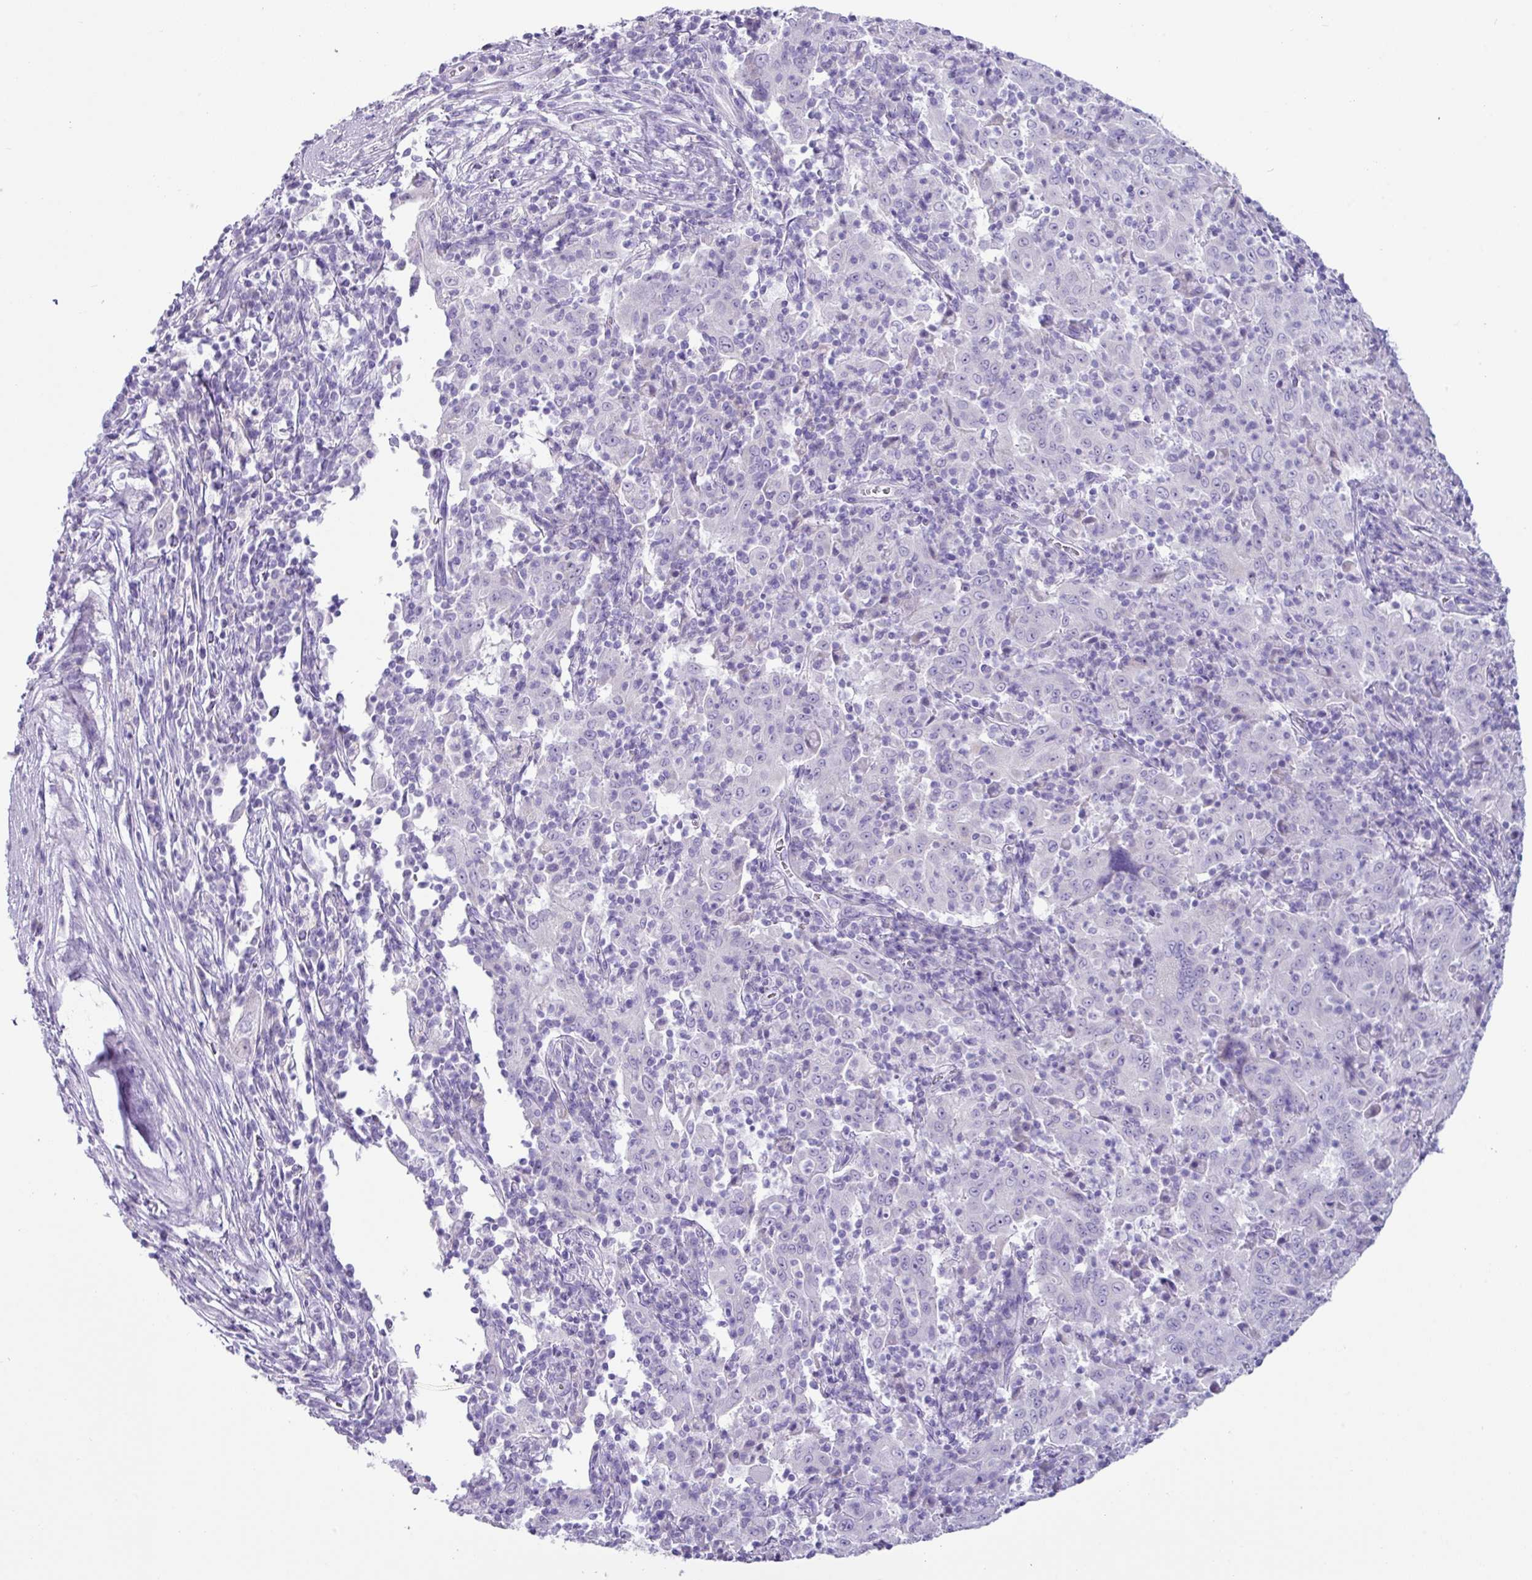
{"staining": {"intensity": "negative", "quantity": "none", "location": "none"}, "tissue": "pancreatic cancer", "cell_type": "Tumor cells", "image_type": "cancer", "snomed": [{"axis": "morphology", "description": "Adenocarcinoma, NOS"}, {"axis": "topography", "description": "Pancreas"}], "caption": "High power microscopy histopathology image of an immunohistochemistry (IHC) image of pancreatic cancer, revealing no significant expression in tumor cells.", "gene": "NCCRP1", "patient": {"sex": "male", "age": 63}}